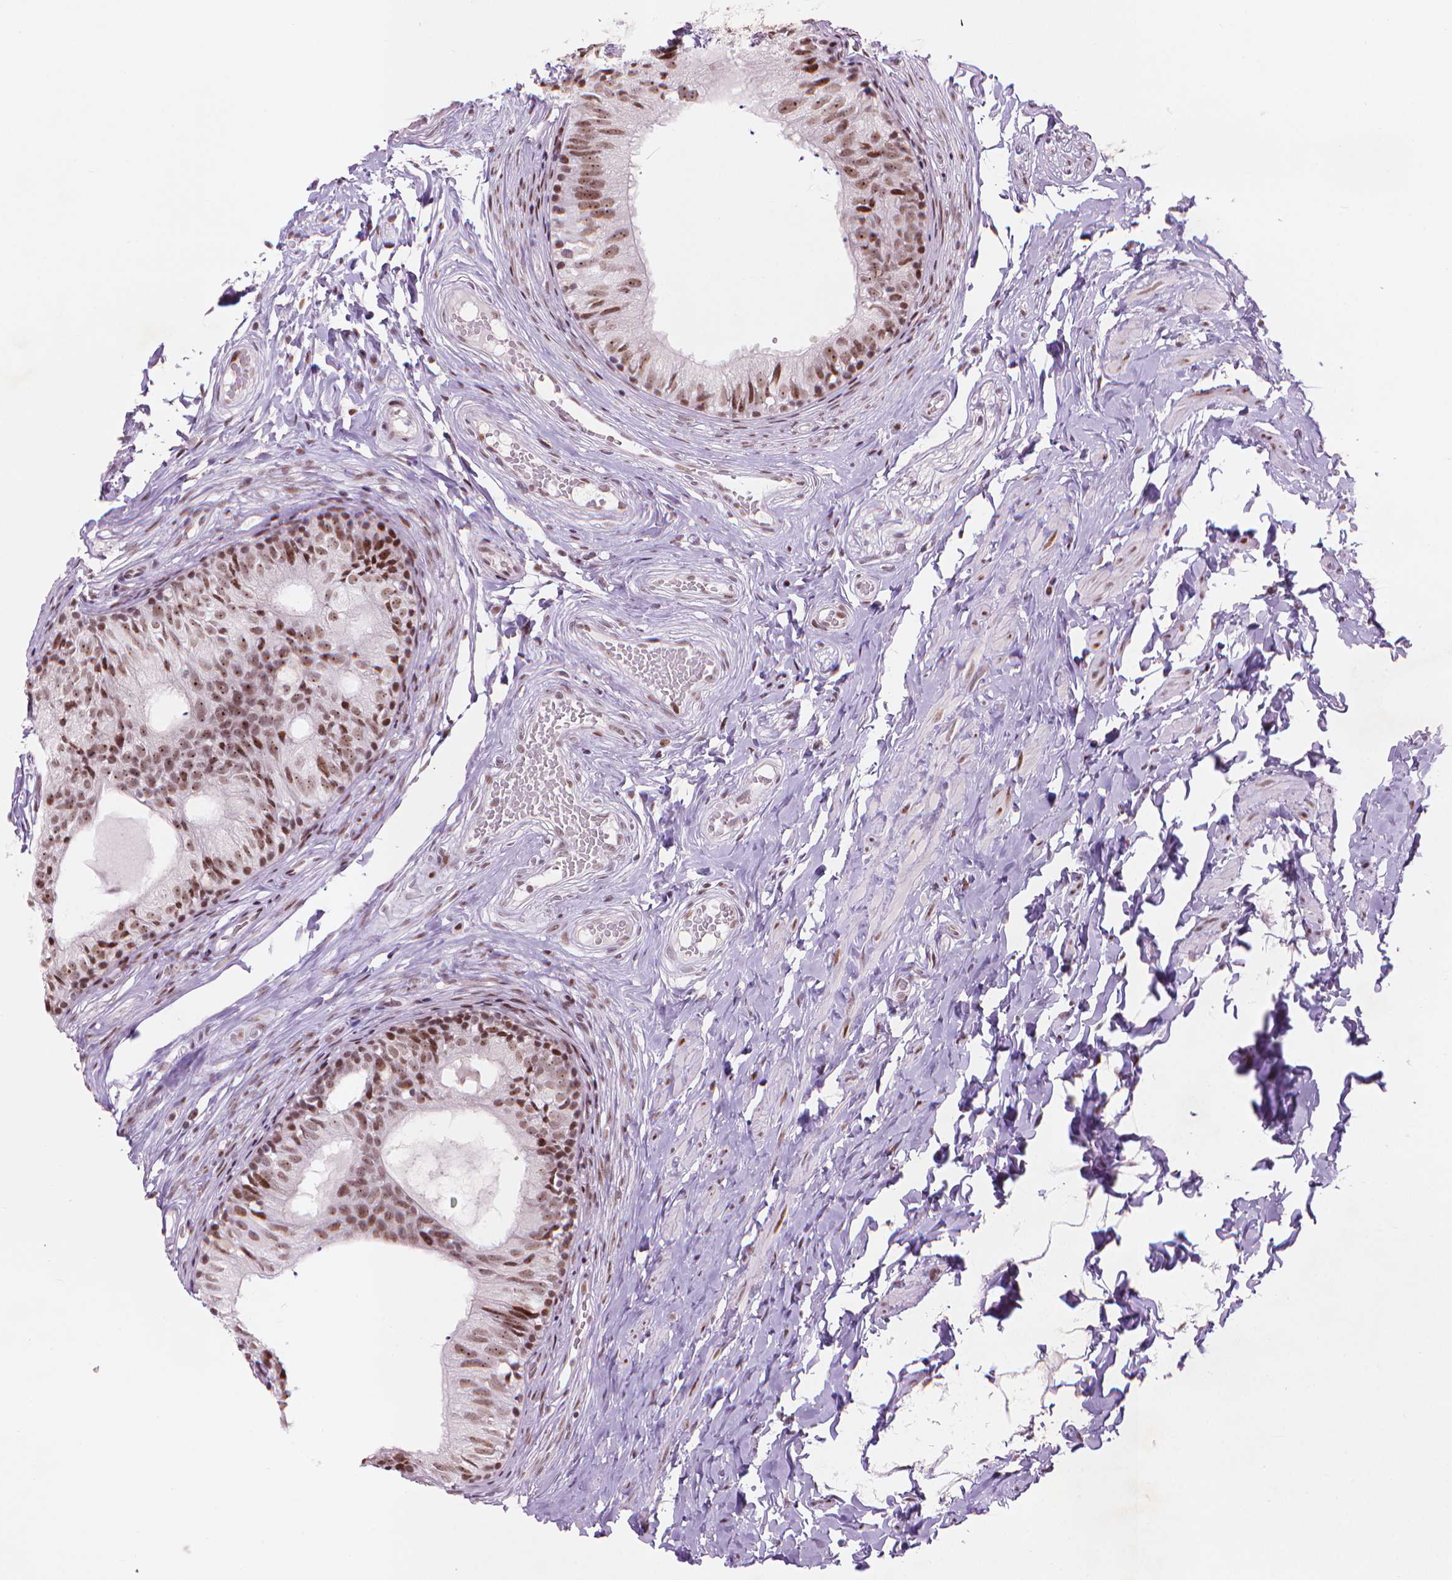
{"staining": {"intensity": "moderate", "quantity": ">75%", "location": "nuclear"}, "tissue": "epididymis", "cell_type": "Glandular cells", "image_type": "normal", "snomed": [{"axis": "morphology", "description": "Normal tissue, NOS"}, {"axis": "topography", "description": "Epididymis"}], "caption": "Glandular cells exhibit medium levels of moderate nuclear staining in about >75% of cells in normal epididymis. The protein of interest is shown in brown color, while the nuclei are stained blue.", "gene": "HES7", "patient": {"sex": "male", "age": 29}}